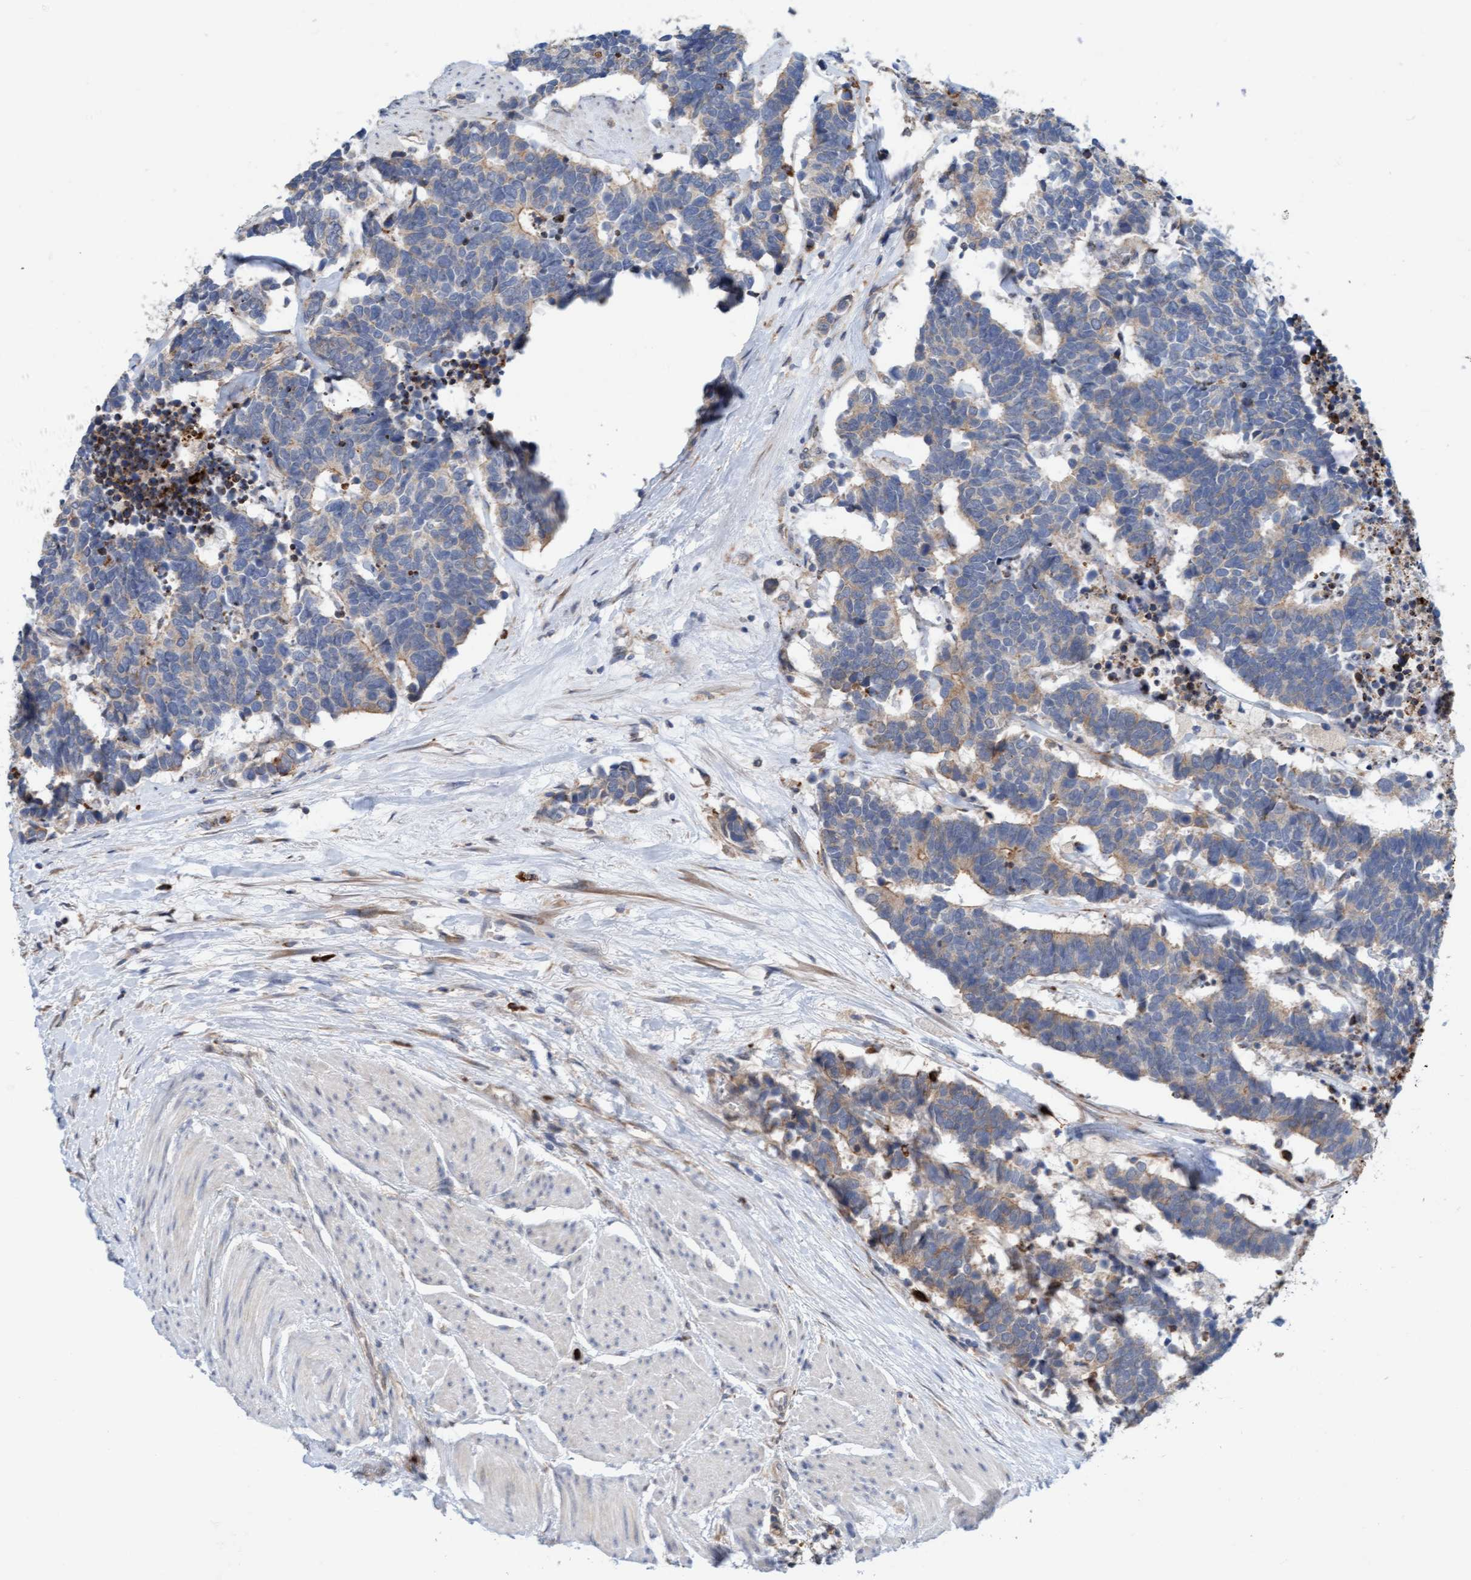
{"staining": {"intensity": "weak", "quantity": "25%-75%", "location": "cytoplasmic/membranous"}, "tissue": "carcinoid", "cell_type": "Tumor cells", "image_type": "cancer", "snomed": [{"axis": "morphology", "description": "Carcinoma, NOS"}, {"axis": "morphology", "description": "Carcinoid, malignant, NOS"}, {"axis": "topography", "description": "Urinary bladder"}], "caption": "This micrograph displays immunohistochemistry (IHC) staining of carcinoid (malignant), with low weak cytoplasmic/membranous expression in about 25%-75% of tumor cells.", "gene": "MMP8", "patient": {"sex": "male", "age": 57}}